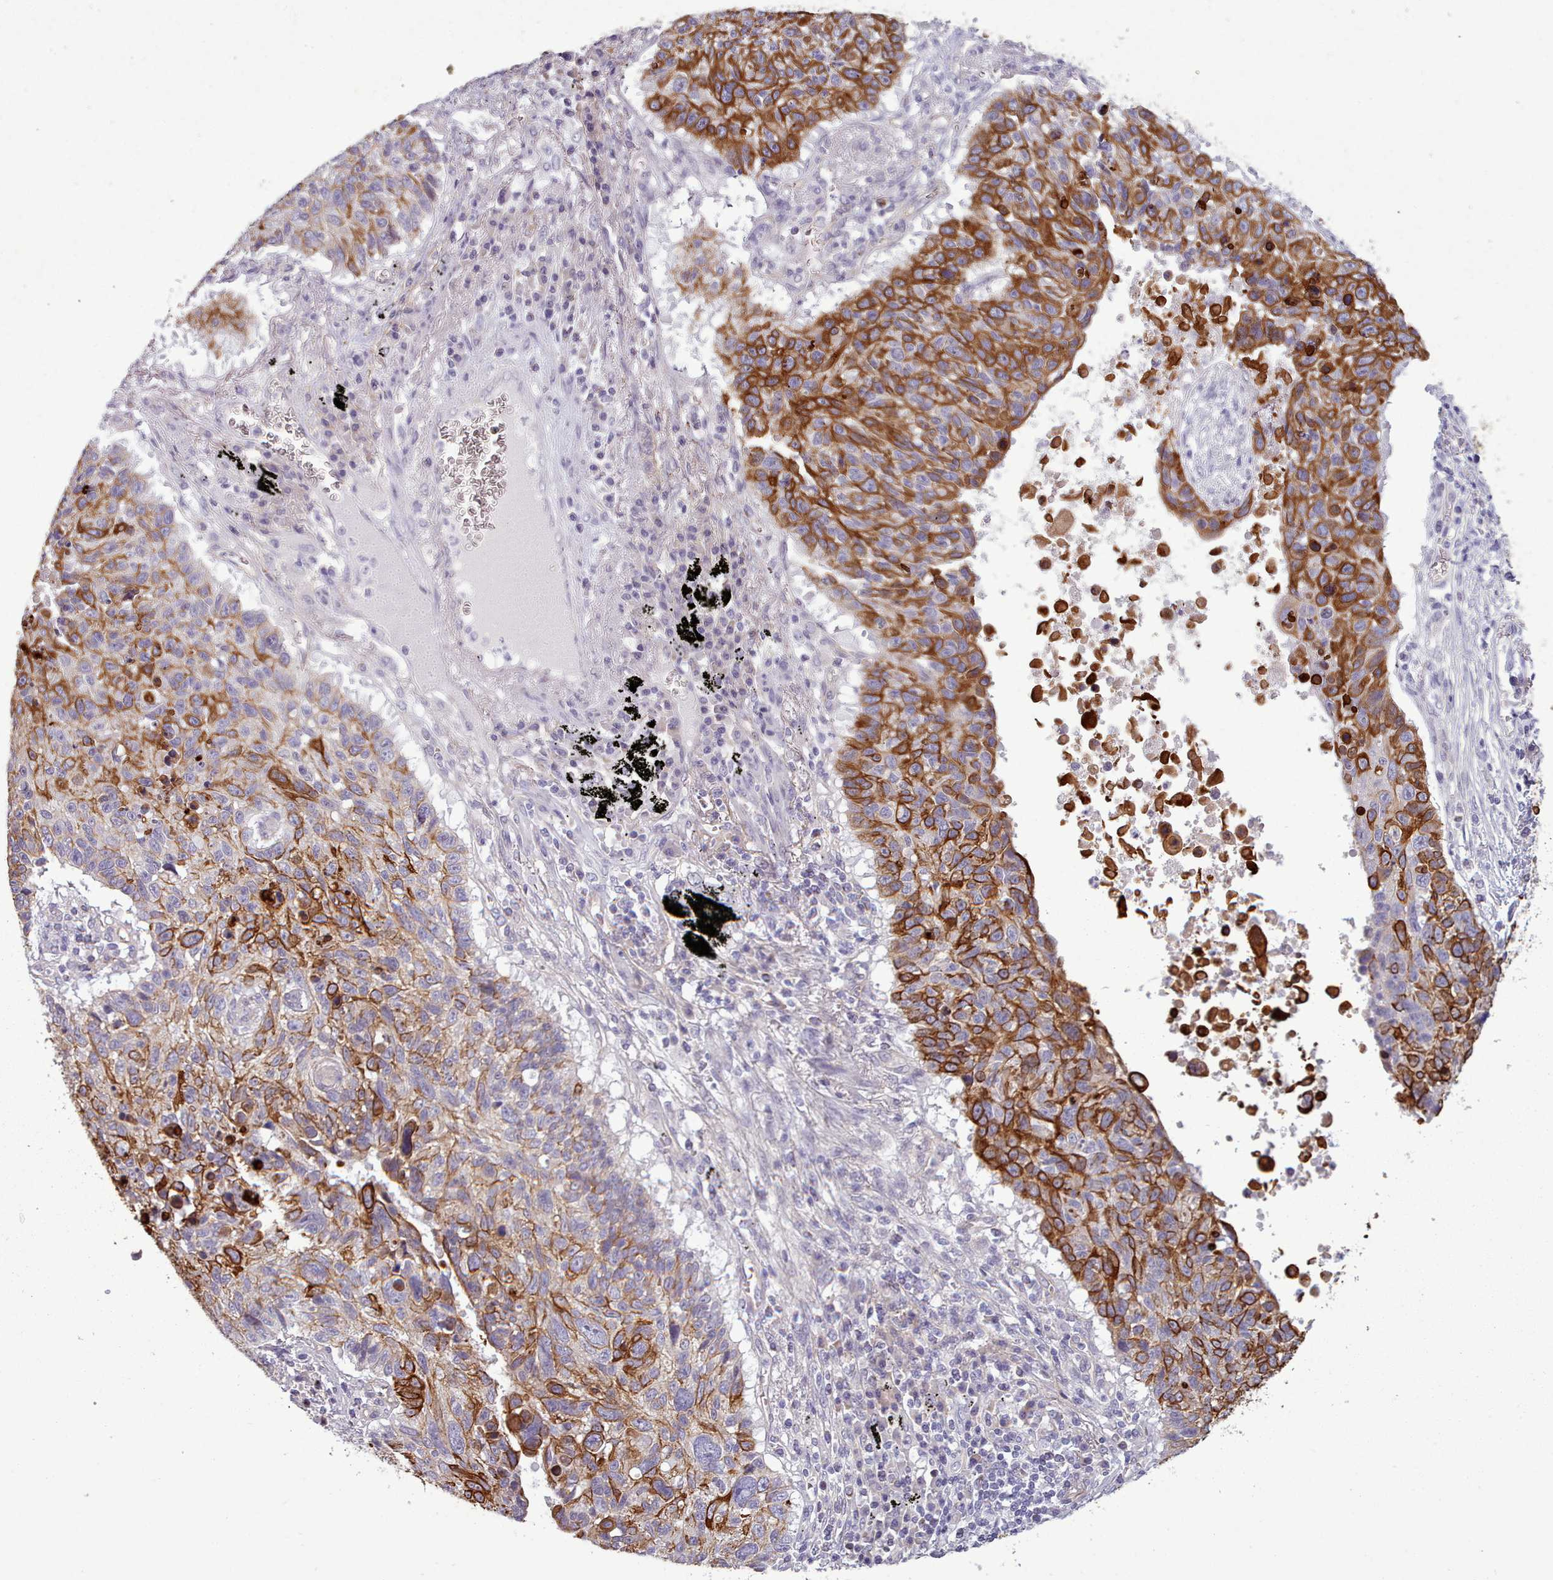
{"staining": {"intensity": "strong", "quantity": ">75%", "location": "cytoplasmic/membranous"}, "tissue": "lung cancer", "cell_type": "Tumor cells", "image_type": "cancer", "snomed": [{"axis": "morphology", "description": "Squamous cell carcinoma, NOS"}, {"axis": "topography", "description": "Lung"}], "caption": "Strong cytoplasmic/membranous expression is appreciated in approximately >75% of tumor cells in squamous cell carcinoma (lung).", "gene": "PLD4", "patient": {"sex": "male", "age": 66}}